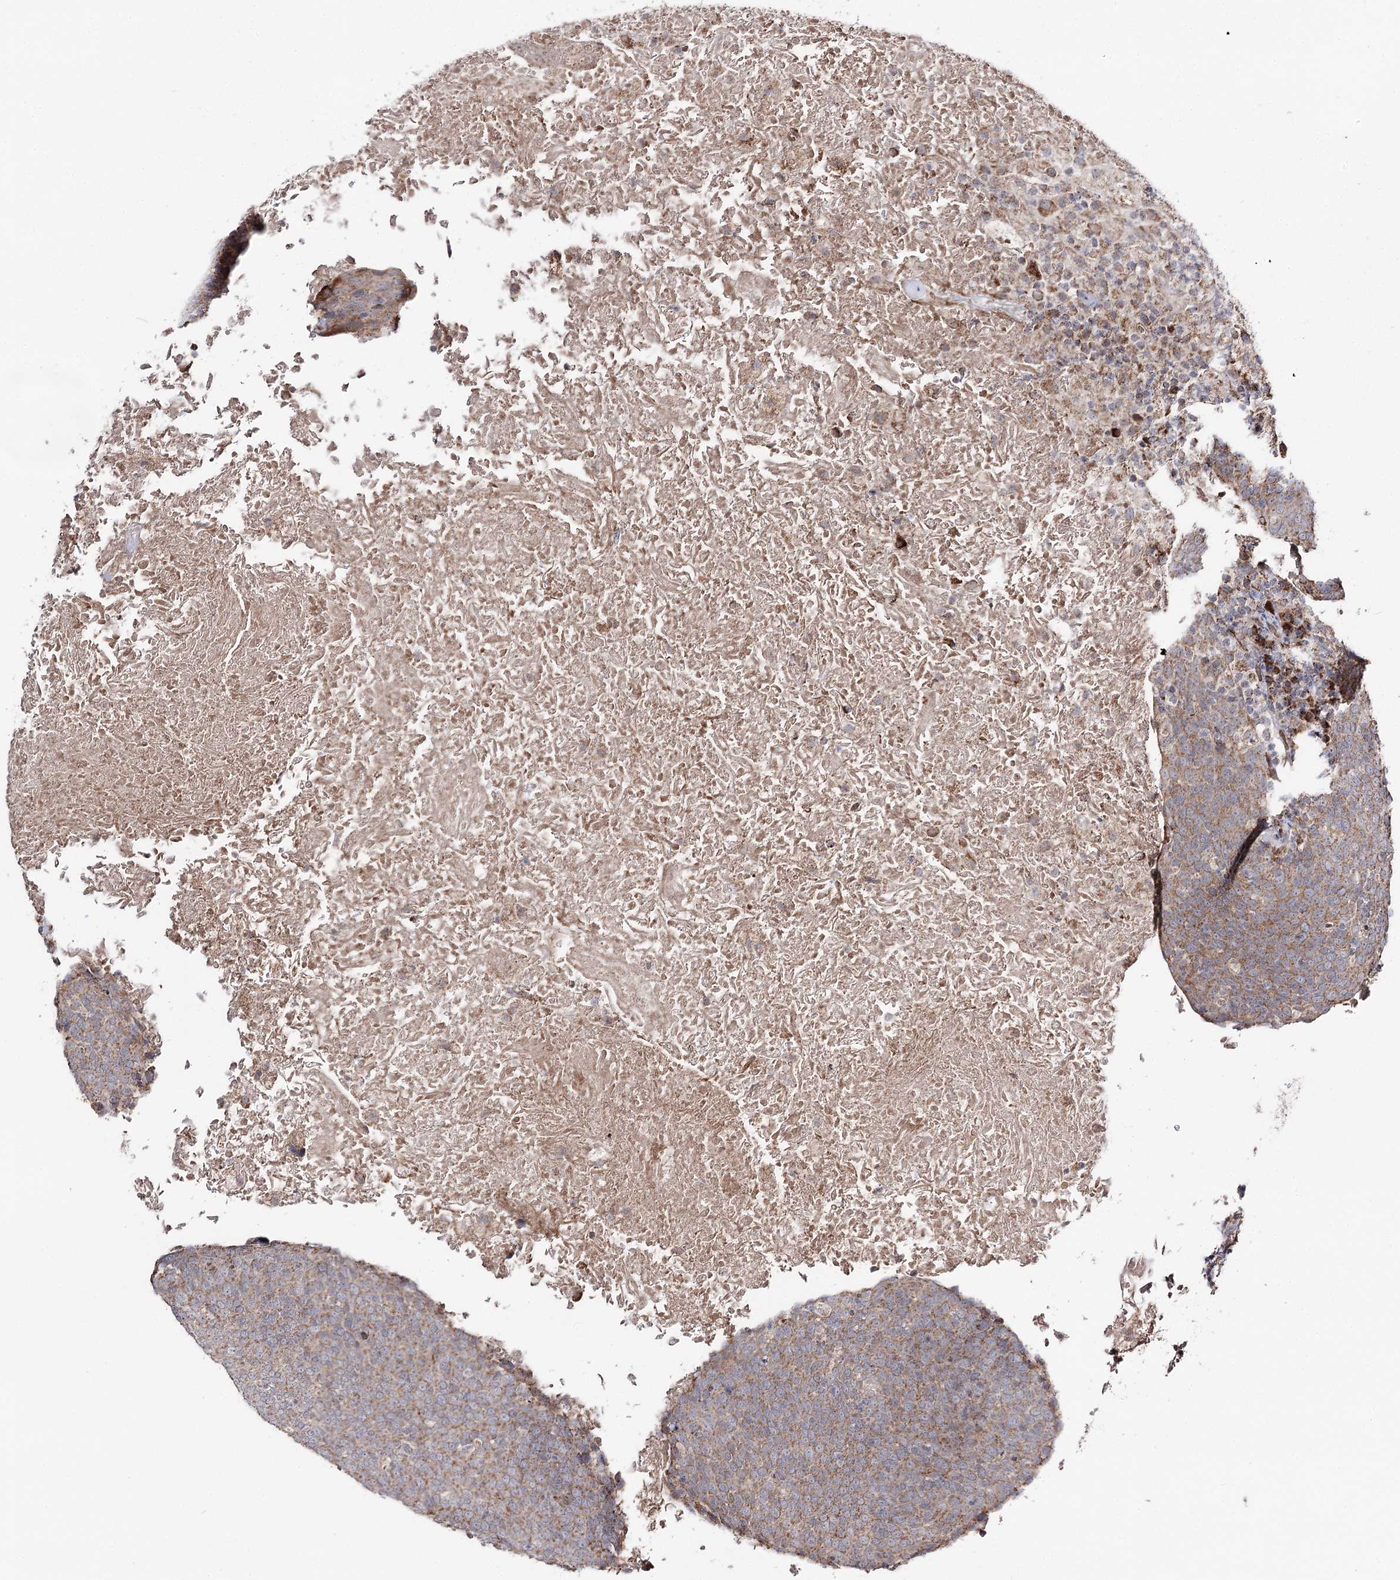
{"staining": {"intensity": "weak", "quantity": ">75%", "location": "cytoplasmic/membranous"}, "tissue": "head and neck cancer", "cell_type": "Tumor cells", "image_type": "cancer", "snomed": [{"axis": "morphology", "description": "Squamous cell carcinoma, NOS"}, {"axis": "morphology", "description": "Squamous cell carcinoma, metastatic, NOS"}, {"axis": "topography", "description": "Lymph node"}, {"axis": "topography", "description": "Head-Neck"}], "caption": "Head and neck cancer (squamous cell carcinoma) was stained to show a protein in brown. There is low levels of weak cytoplasmic/membranous expression in approximately >75% of tumor cells. (DAB = brown stain, brightfield microscopy at high magnification).", "gene": "CBR4", "patient": {"sex": "male", "age": 62}}